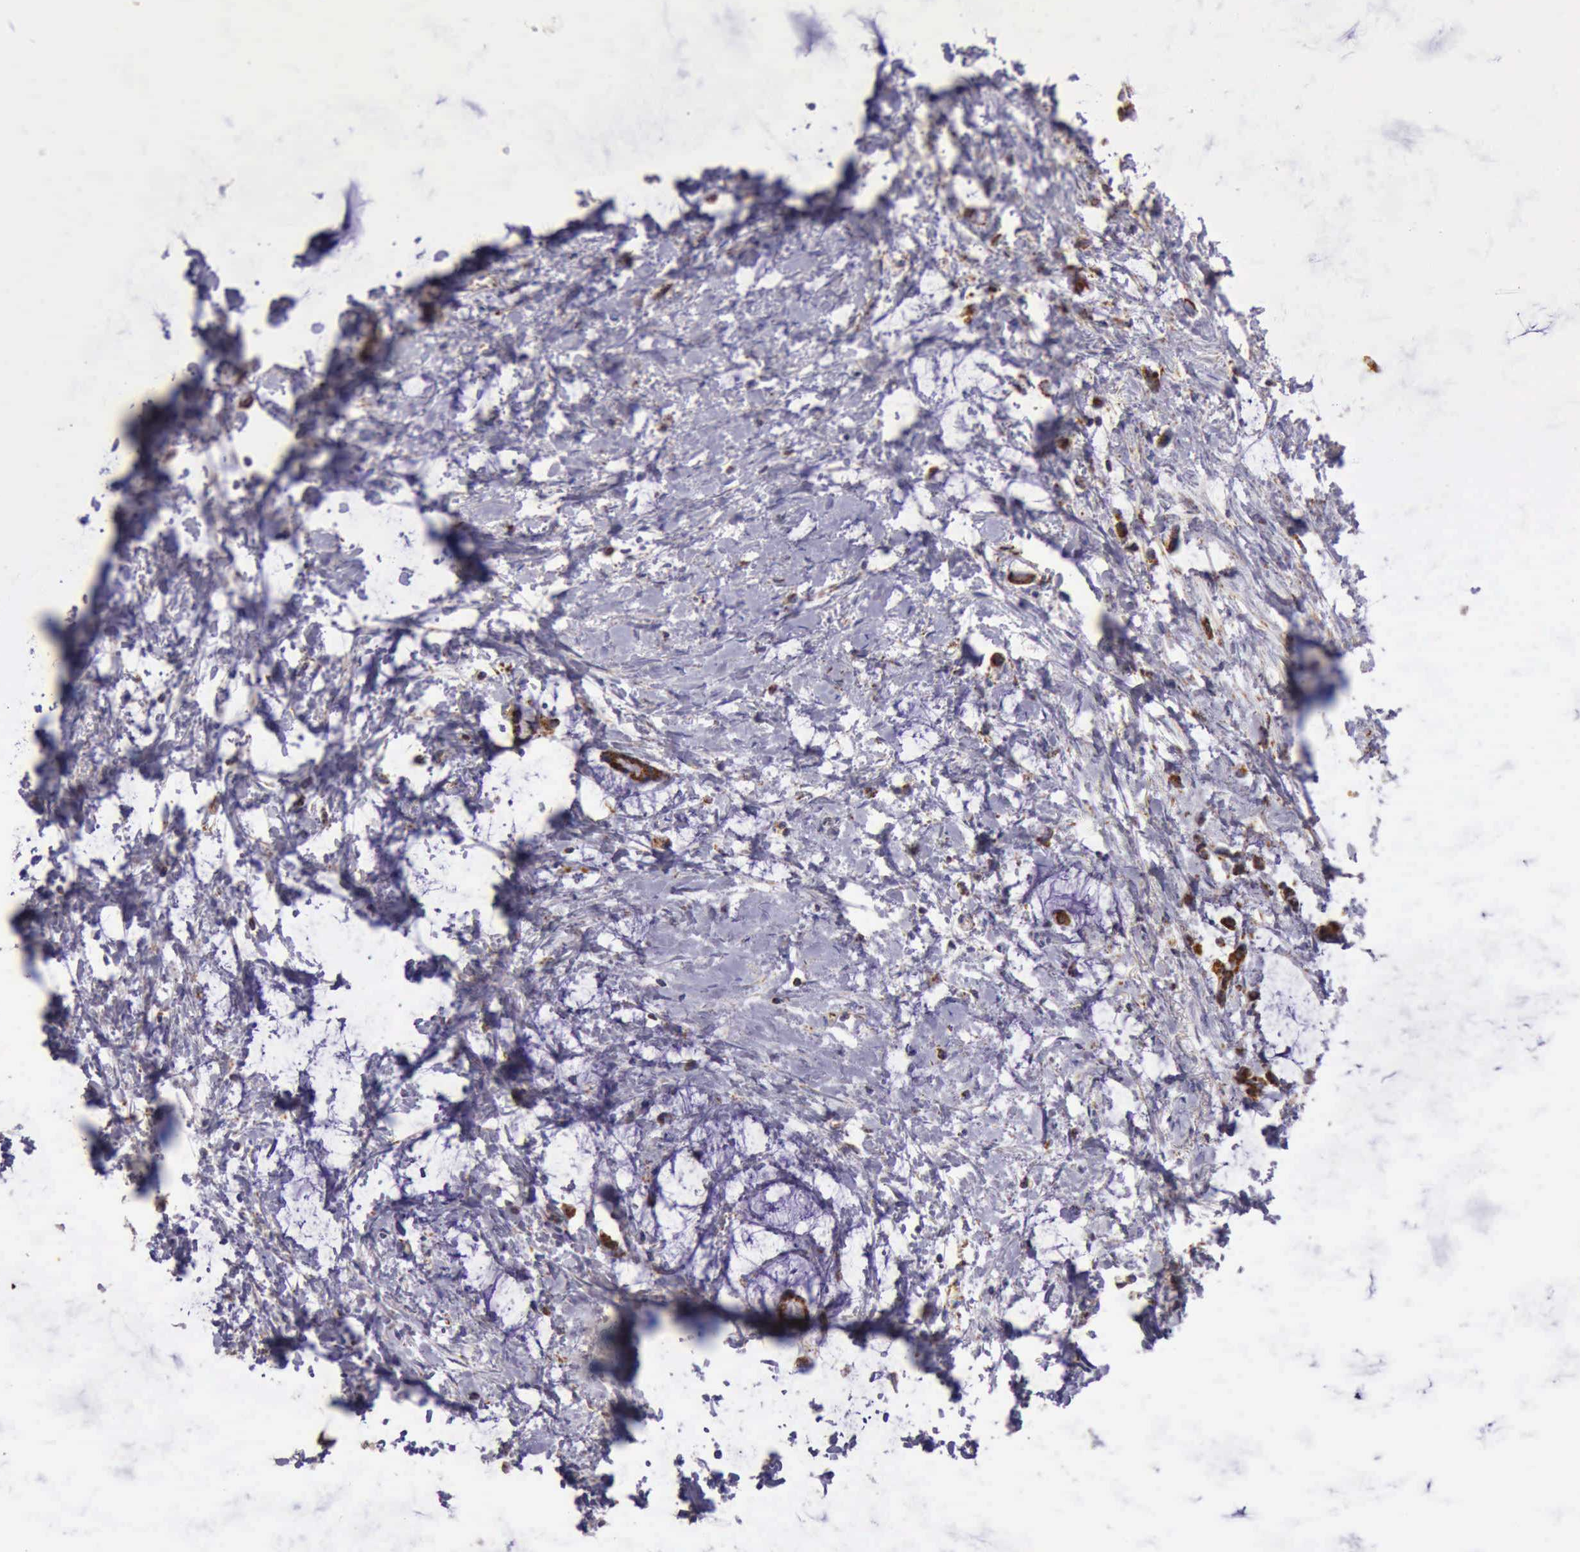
{"staining": {"intensity": "strong", "quantity": ">75%", "location": "cytoplasmic/membranous"}, "tissue": "colorectal cancer", "cell_type": "Tumor cells", "image_type": "cancer", "snomed": [{"axis": "morphology", "description": "Normal tissue, NOS"}, {"axis": "morphology", "description": "Adenocarcinoma, NOS"}, {"axis": "topography", "description": "Colon"}, {"axis": "topography", "description": "Peripheral nerve tissue"}], "caption": "This micrograph displays colorectal cancer (adenocarcinoma) stained with IHC to label a protein in brown. The cytoplasmic/membranous of tumor cells show strong positivity for the protein. Nuclei are counter-stained blue.", "gene": "TXN2", "patient": {"sex": "male", "age": 14}}